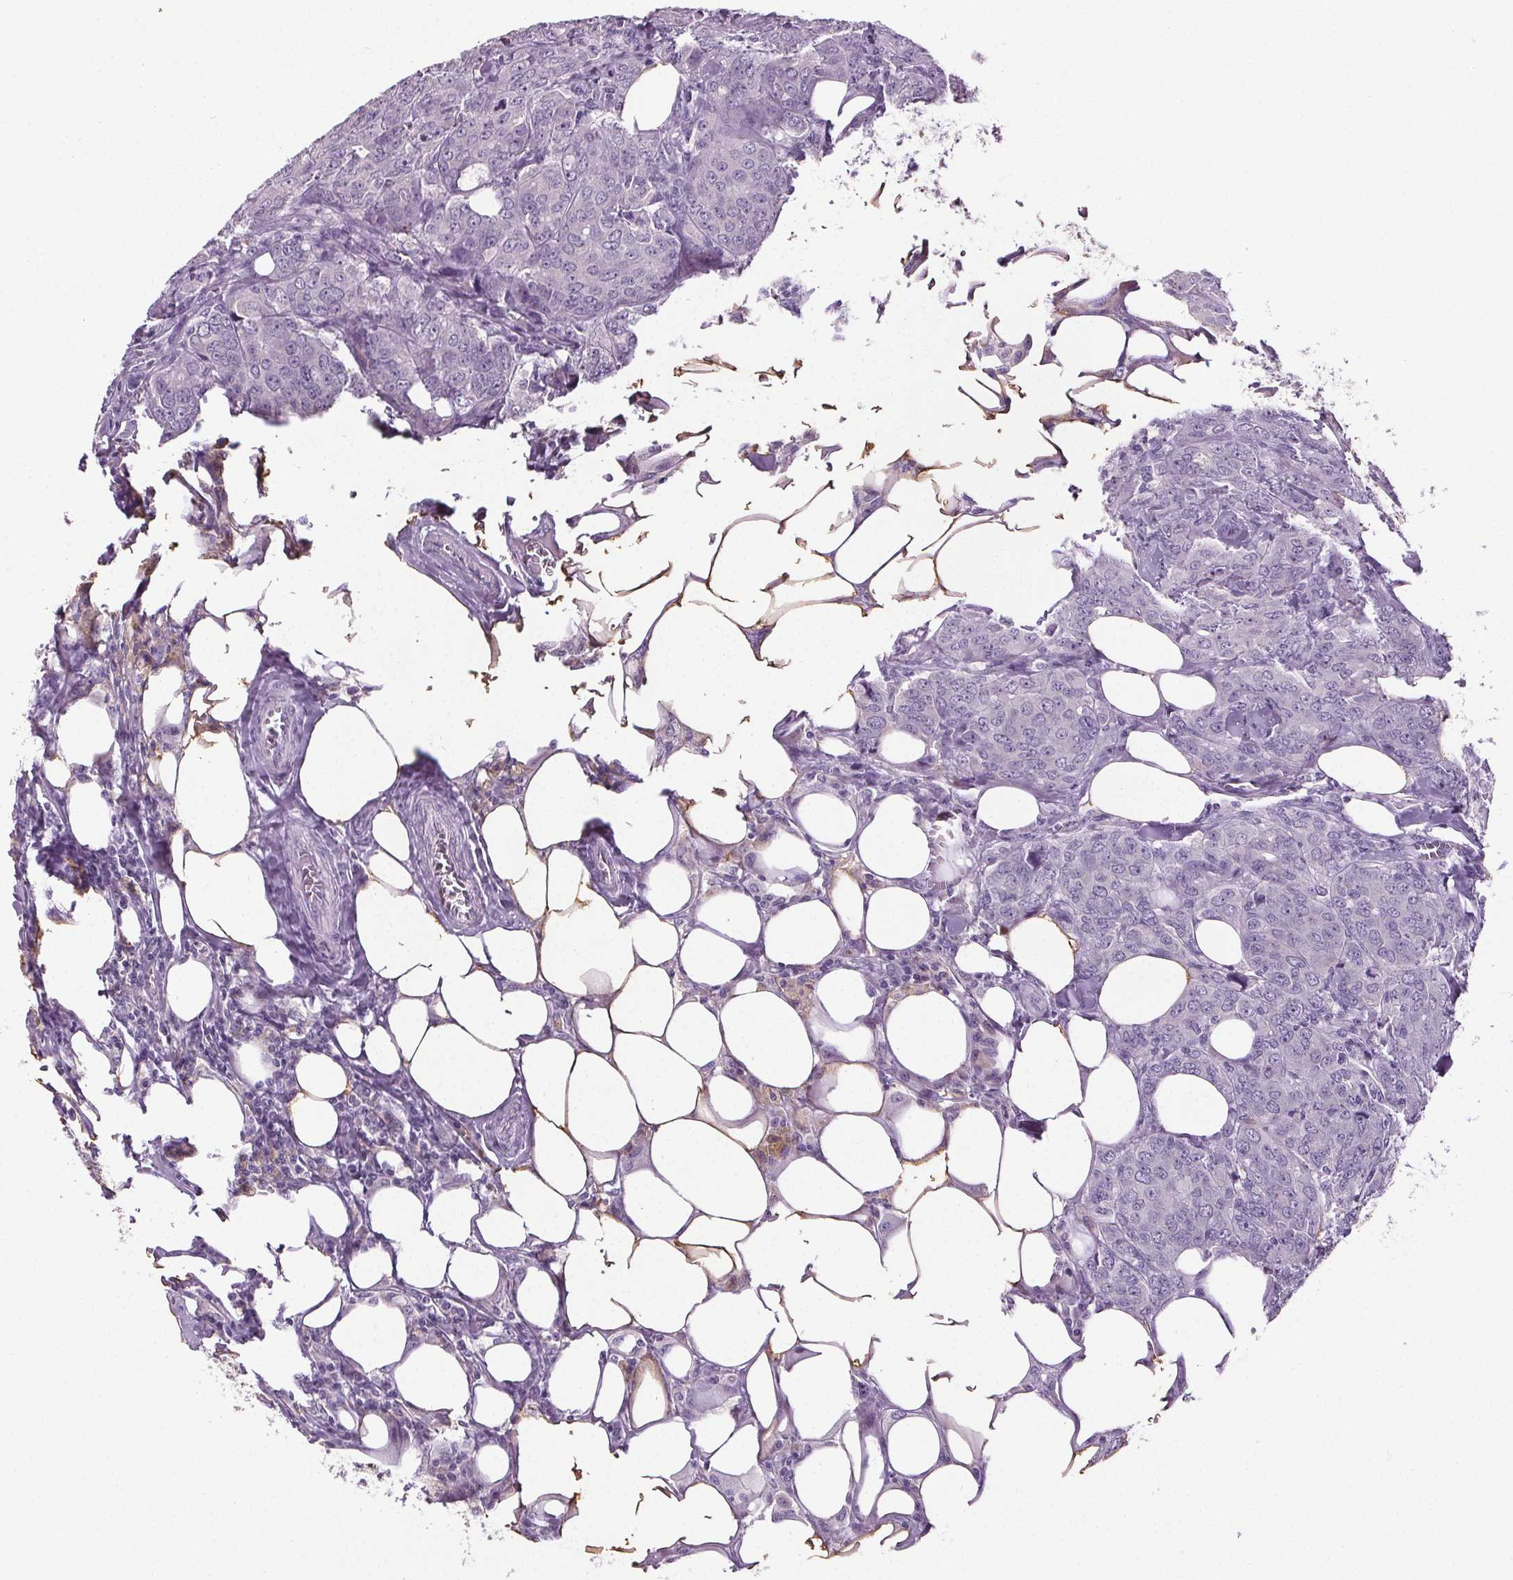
{"staining": {"intensity": "negative", "quantity": "none", "location": "none"}, "tissue": "breast cancer", "cell_type": "Tumor cells", "image_type": "cancer", "snomed": [{"axis": "morphology", "description": "Duct carcinoma"}, {"axis": "topography", "description": "Breast"}], "caption": "A photomicrograph of breast intraductal carcinoma stained for a protein reveals no brown staining in tumor cells. (Brightfield microscopy of DAB (3,3'-diaminobenzidine) immunohistochemistry at high magnification).", "gene": "GPIHBP1", "patient": {"sex": "female", "age": 43}}